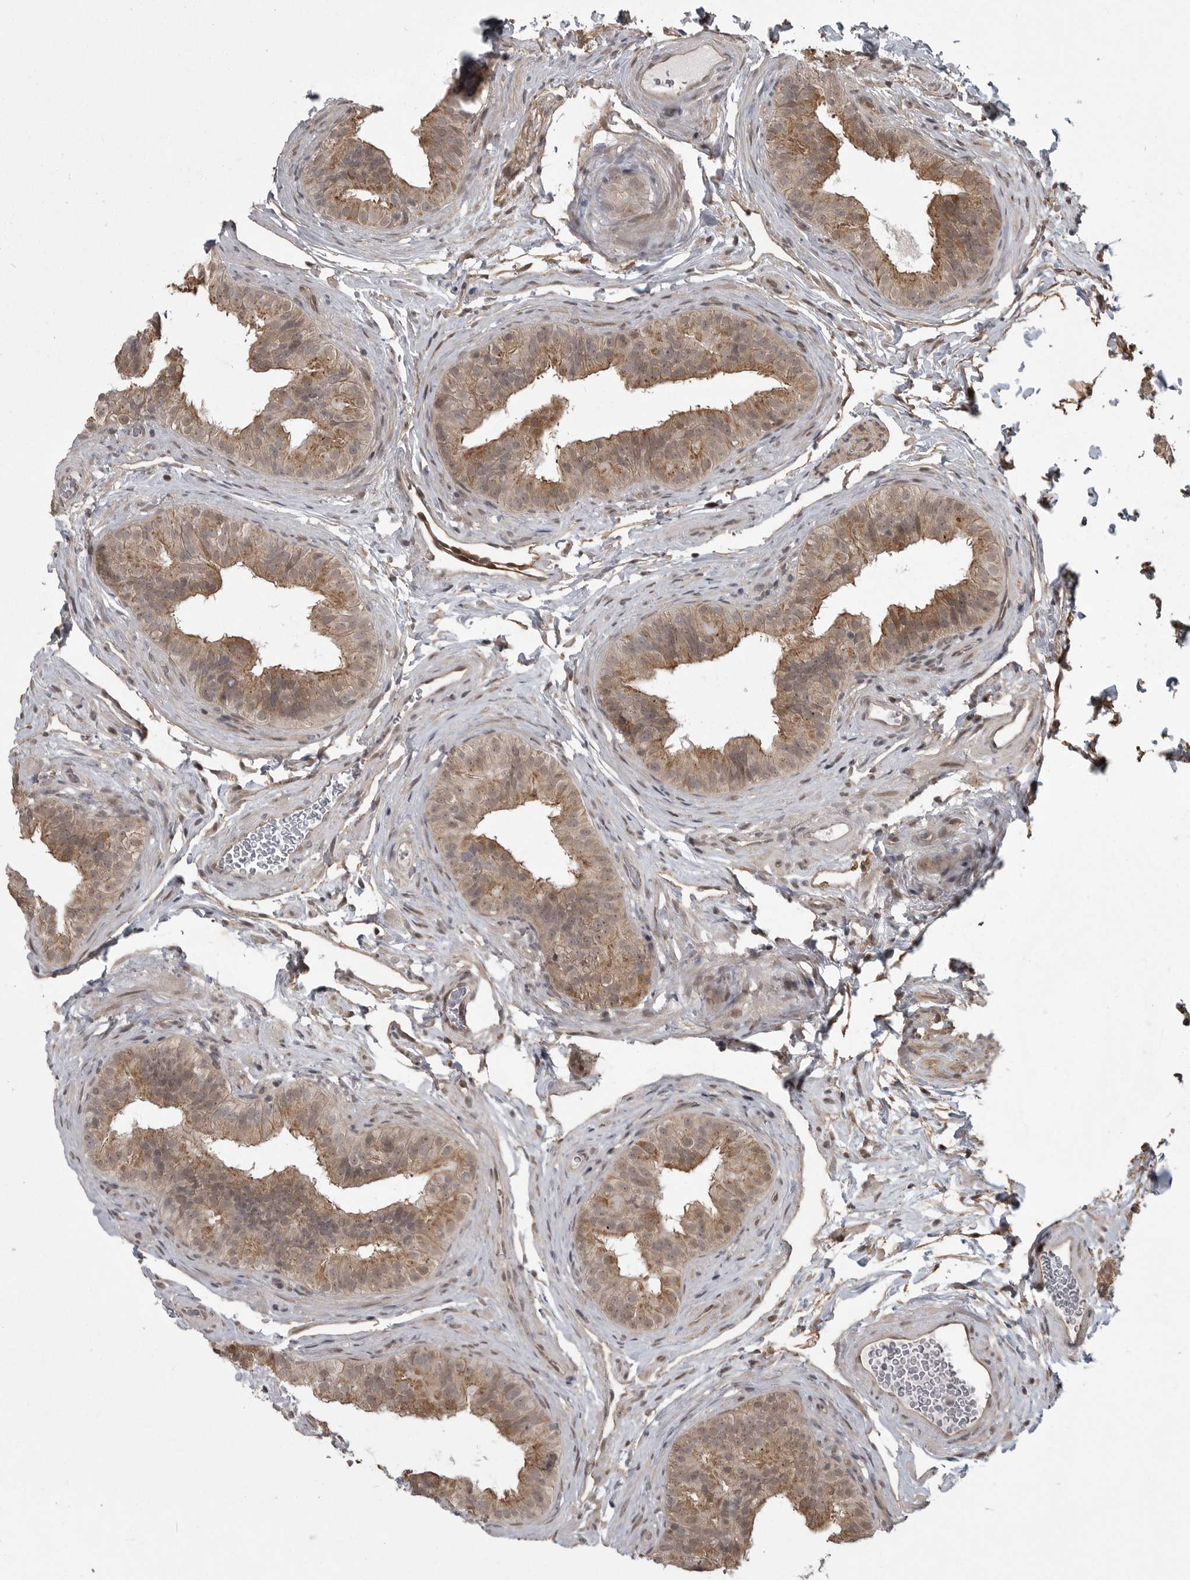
{"staining": {"intensity": "moderate", "quantity": ">75%", "location": "cytoplasmic/membranous"}, "tissue": "epididymis", "cell_type": "Glandular cells", "image_type": "normal", "snomed": [{"axis": "morphology", "description": "Normal tissue, NOS"}, {"axis": "topography", "description": "Epididymis"}], "caption": "This photomicrograph exhibits immunohistochemistry staining of benign epididymis, with medium moderate cytoplasmic/membranous expression in approximately >75% of glandular cells.", "gene": "DNAJC8", "patient": {"sex": "male", "age": 49}}